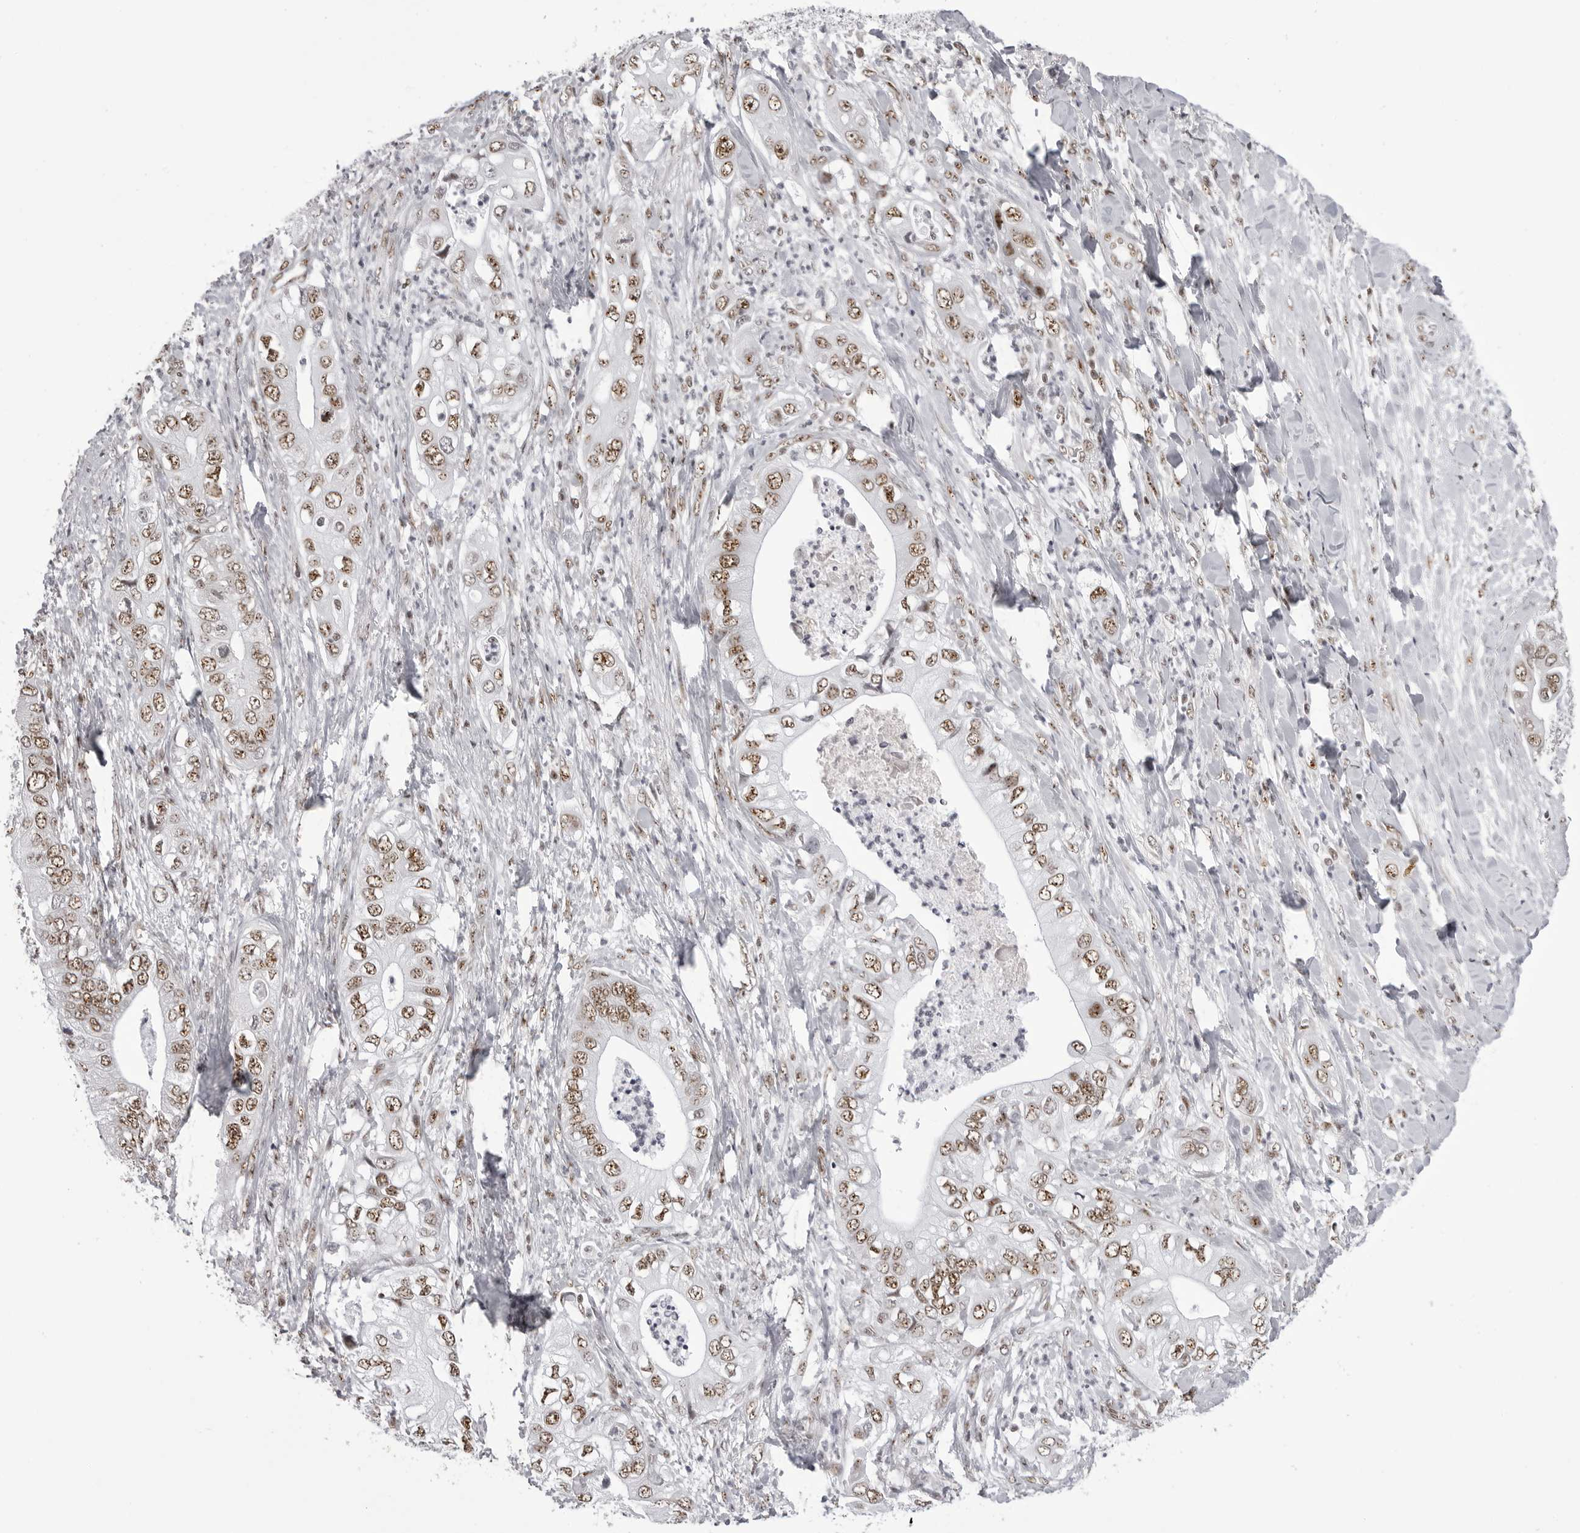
{"staining": {"intensity": "moderate", "quantity": ">75%", "location": "nuclear"}, "tissue": "pancreatic cancer", "cell_type": "Tumor cells", "image_type": "cancer", "snomed": [{"axis": "morphology", "description": "Adenocarcinoma, NOS"}, {"axis": "topography", "description": "Pancreas"}], "caption": "Moderate nuclear positivity for a protein is seen in about >75% of tumor cells of pancreatic adenocarcinoma using immunohistochemistry (IHC).", "gene": "WRAP53", "patient": {"sex": "female", "age": 78}}